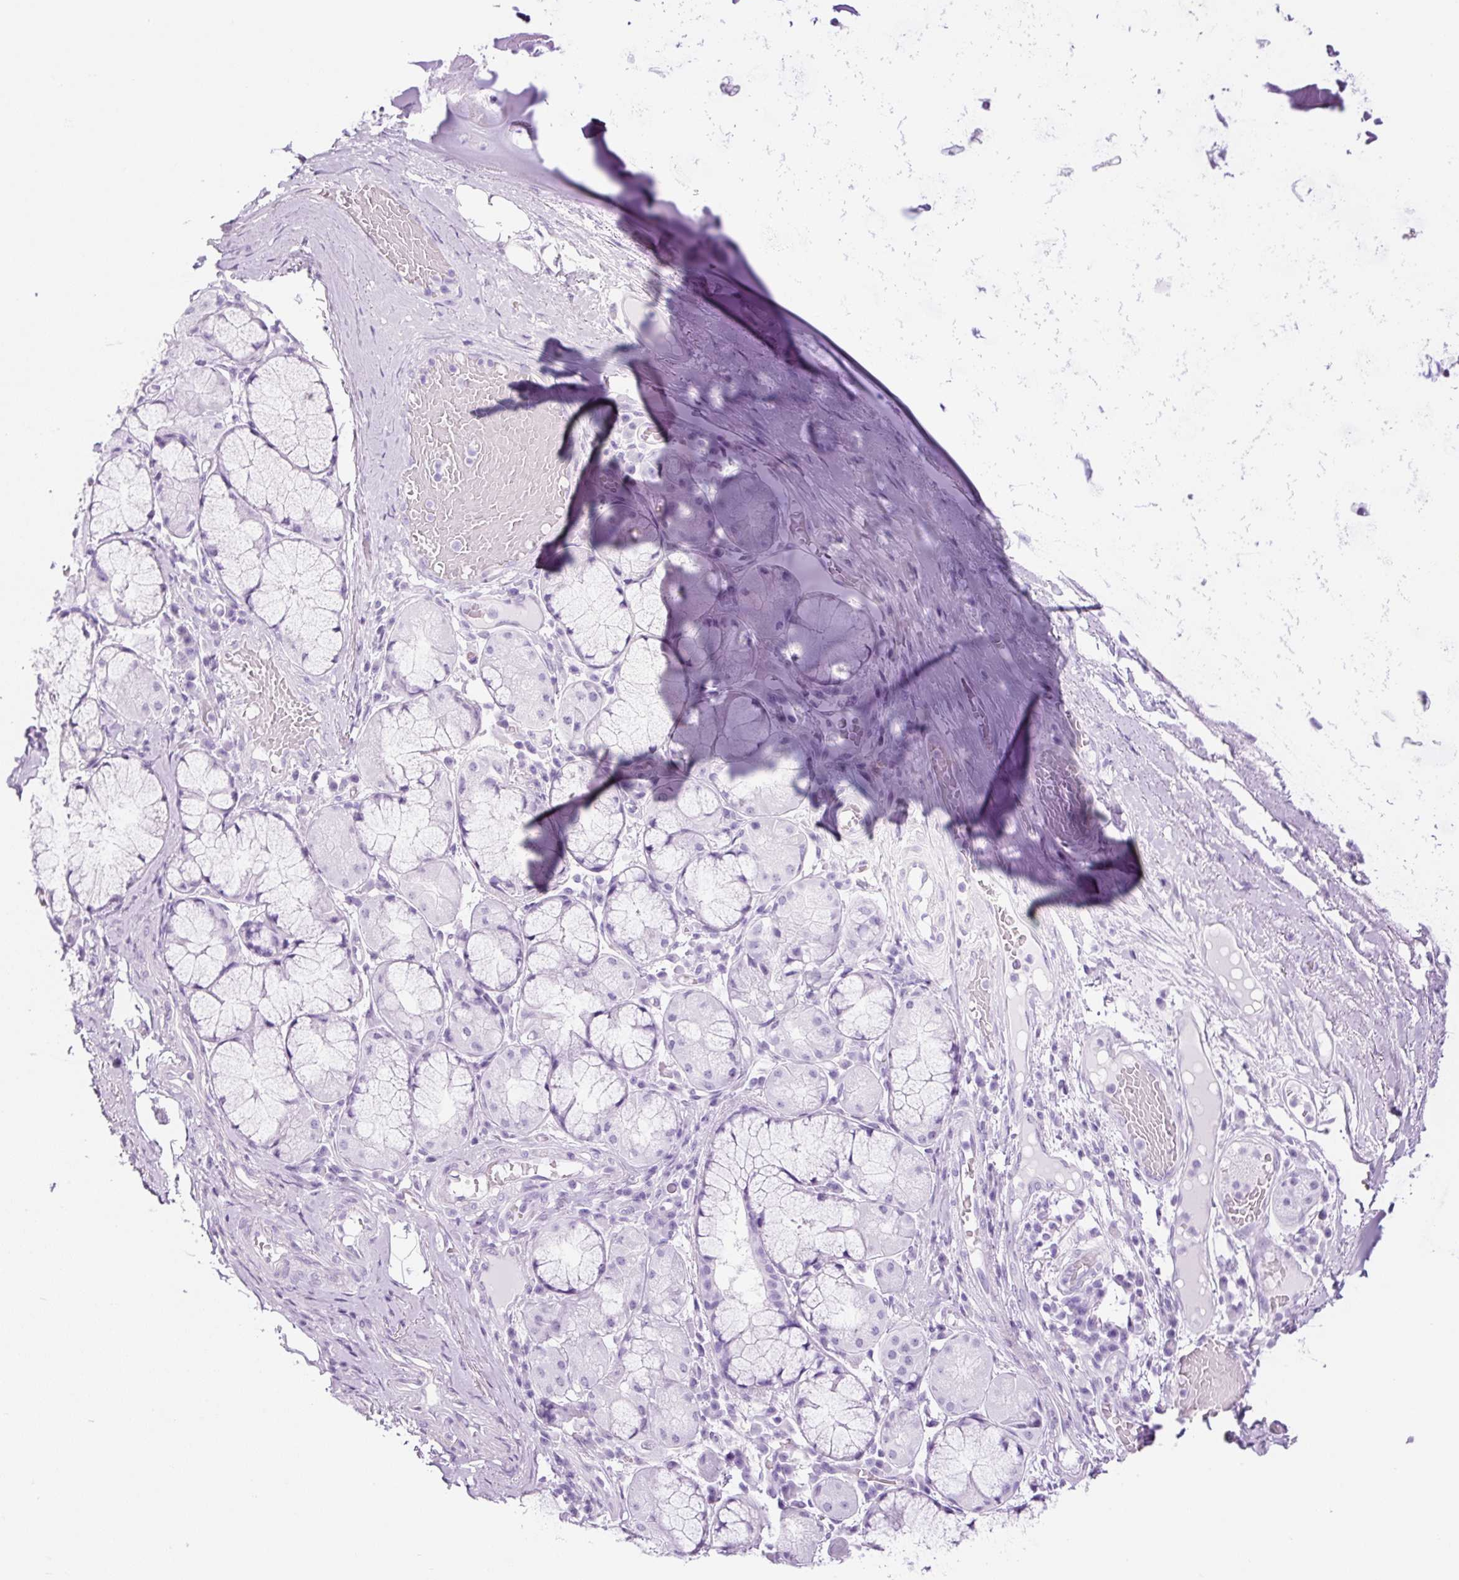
{"staining": {"intensity": "negative", "quantity": "none", "location": "none"}, "tissue": "adipose tissue", "cell_type": "Adipocytes", "image_type": "normal", "snomed": [{"axis": "morphology", "description": "Normal tissue, NOS"}, {"axis": "topography", "description": "Cartilage tissue"}, {"axis": "topography", "description": "Bronchus"}], "caption": "The immunohistochemistry (IHC) photomicrograph has no significant expression in adipocytes of adipose tissue.", "gene": "ADSS1", "patient": {"sex": "male", "age": 56}}